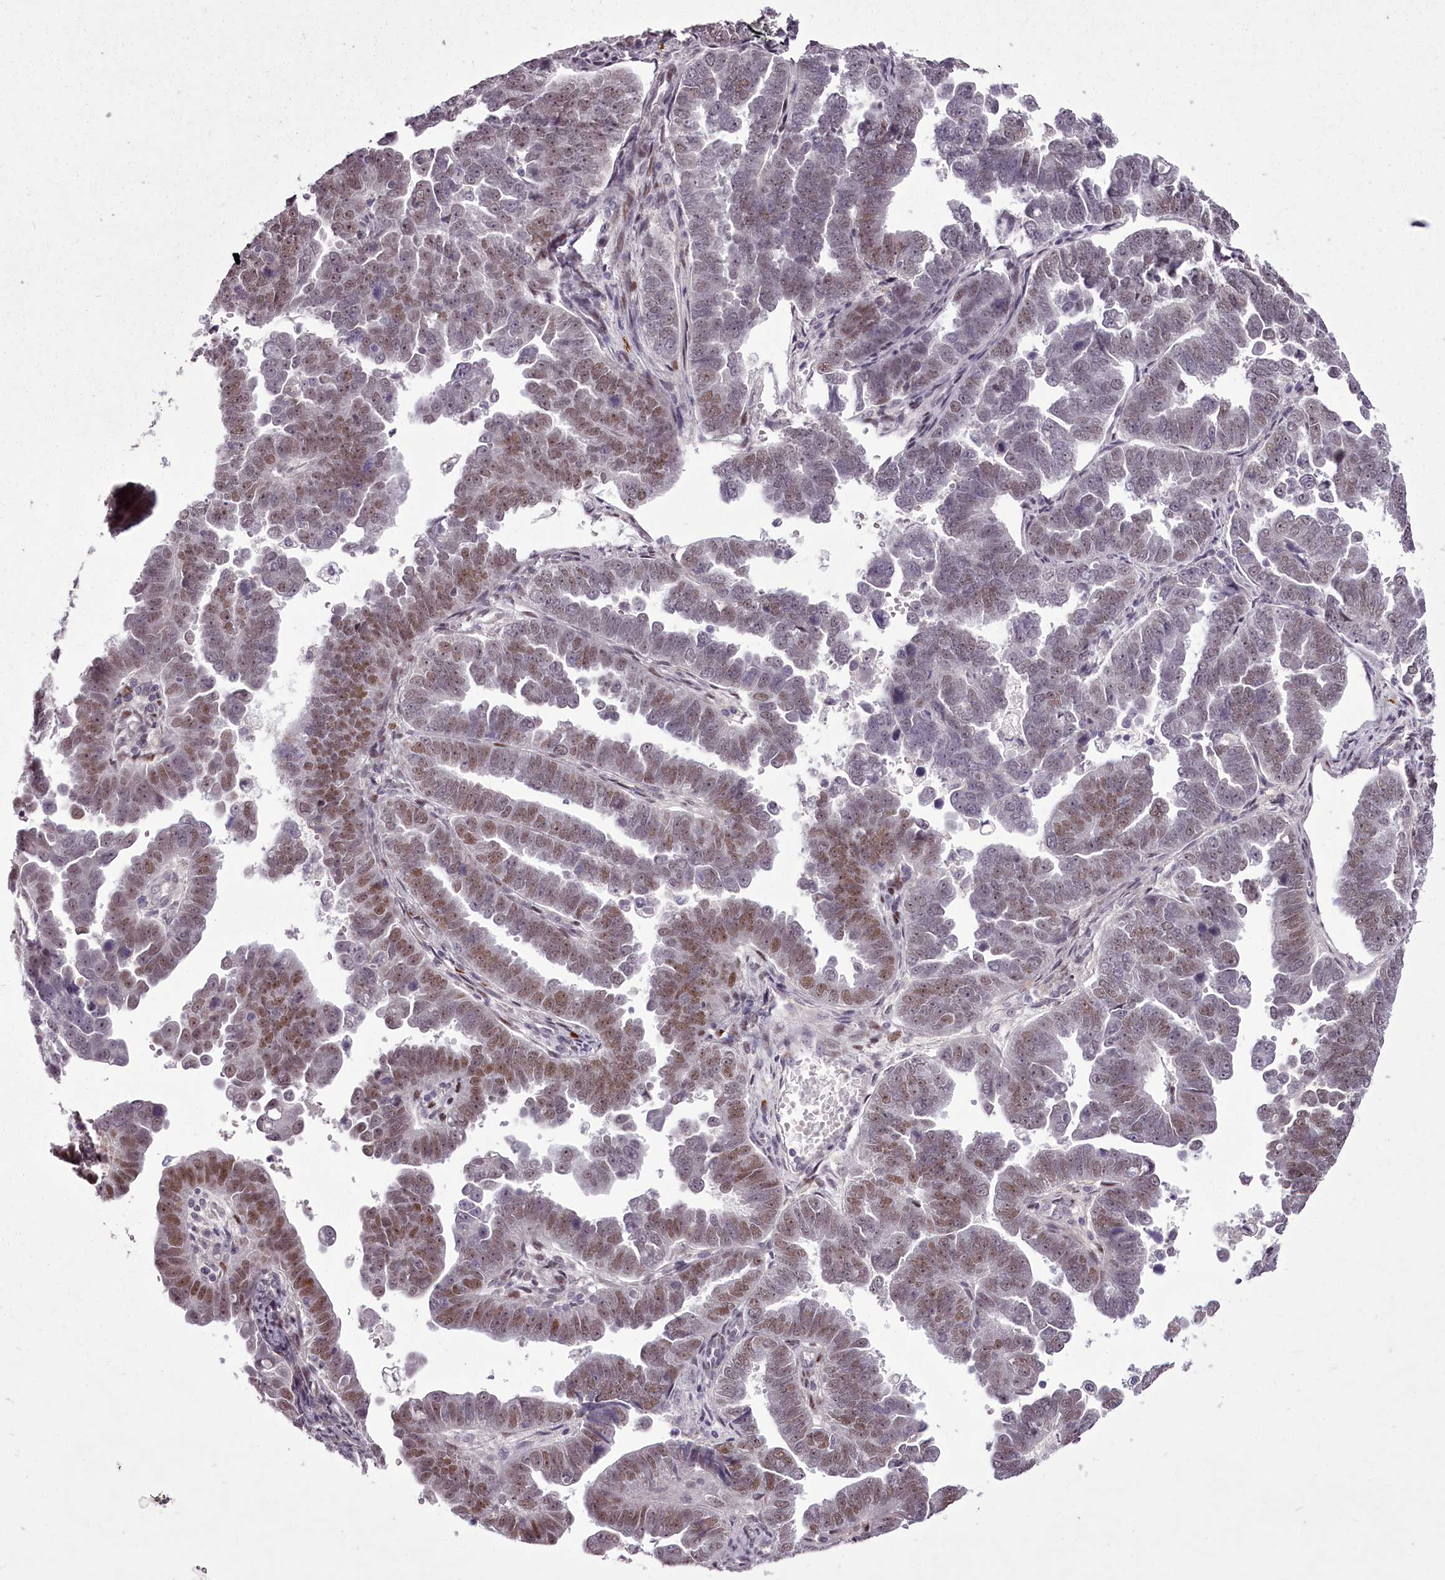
{"staining": {"intensity": "moderate", "quantity": "25%-75%", "location": "nuclear"}, "tissue": "endometrial cancer", "cell_type": "Tumor cells", "image_type": "cancer", "snomed": [{"axis": "morphology", "description": "Adenocarcinoma, NOS"}, {"axis": "topography", "description": "Endometrium"}], "caption": "IHC photomicrograph of neoplastic tissue: human endometrial cancer stained using IHC demonstrates medium levels of moderate protein expression localized specifically in the nuclear of tumor cells, appearing as a nuclear brown color.", "gene": "C1orf56", "patient": {"sex": "female", "age": 75}}